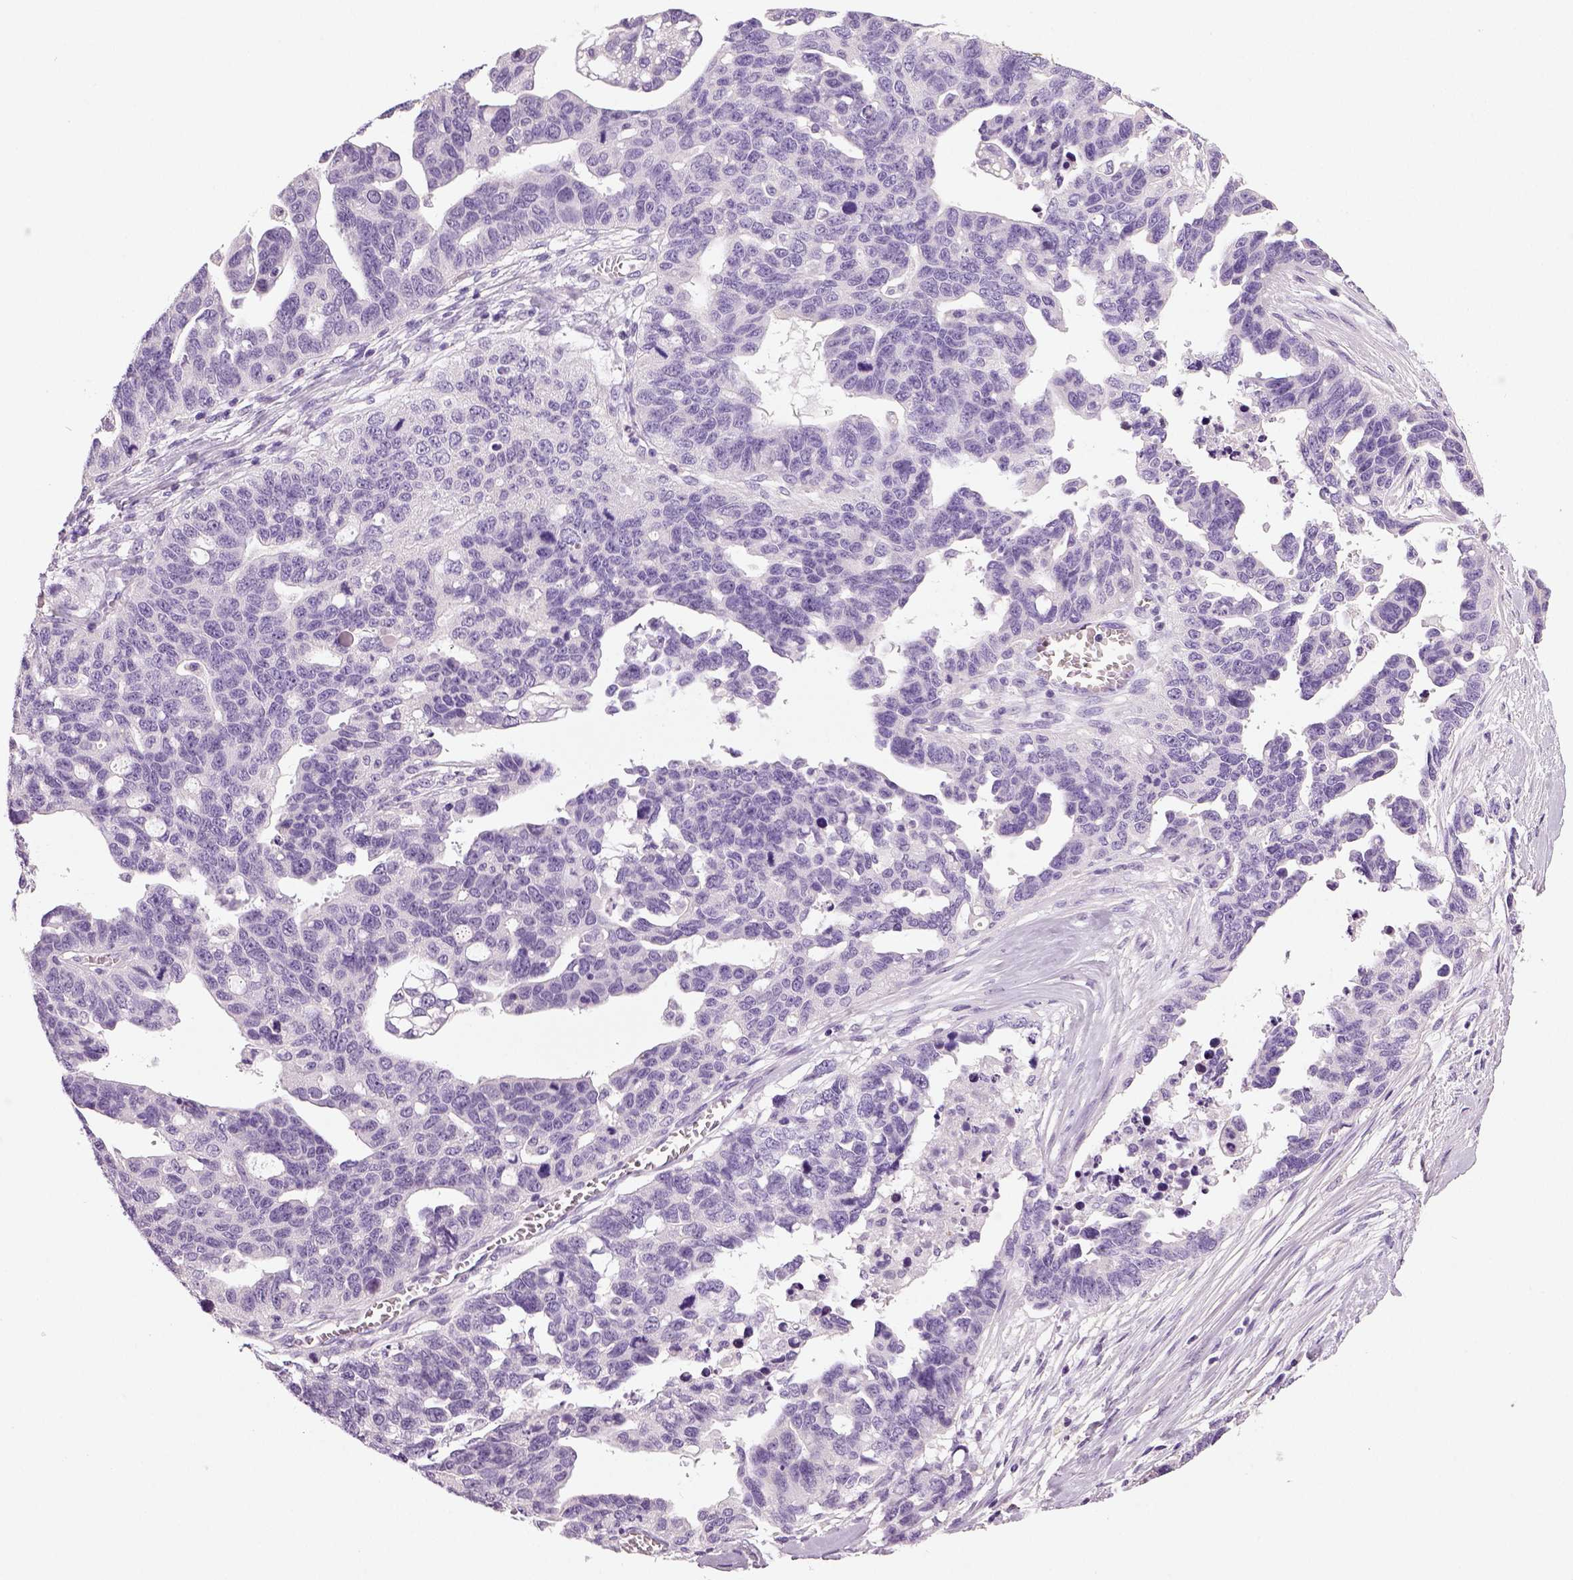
{"staining": {"intensity": "negative", "quantity": "none", "location": "none"}, "tissue": "ovarian cancer", "cell_type": "Tumor cells", "image_type": "cancer", "snomed": [{"axis": "morphology", "description": "Cystadenocarcinoma, serous, NOS"}, {"axis": "topography", "description": "Ovary"}], "caption": "Tumor cells are negative for brown protein staining in ovarian serous cystadenocarcinoma. The staining is performed using DAB (3,3'-diaminobenzidine) brown chromogen with nuclei counter-stained in using hematoxylin.", "gene": "NECAB2", "patient": {"sex": "female", "age": 69}}